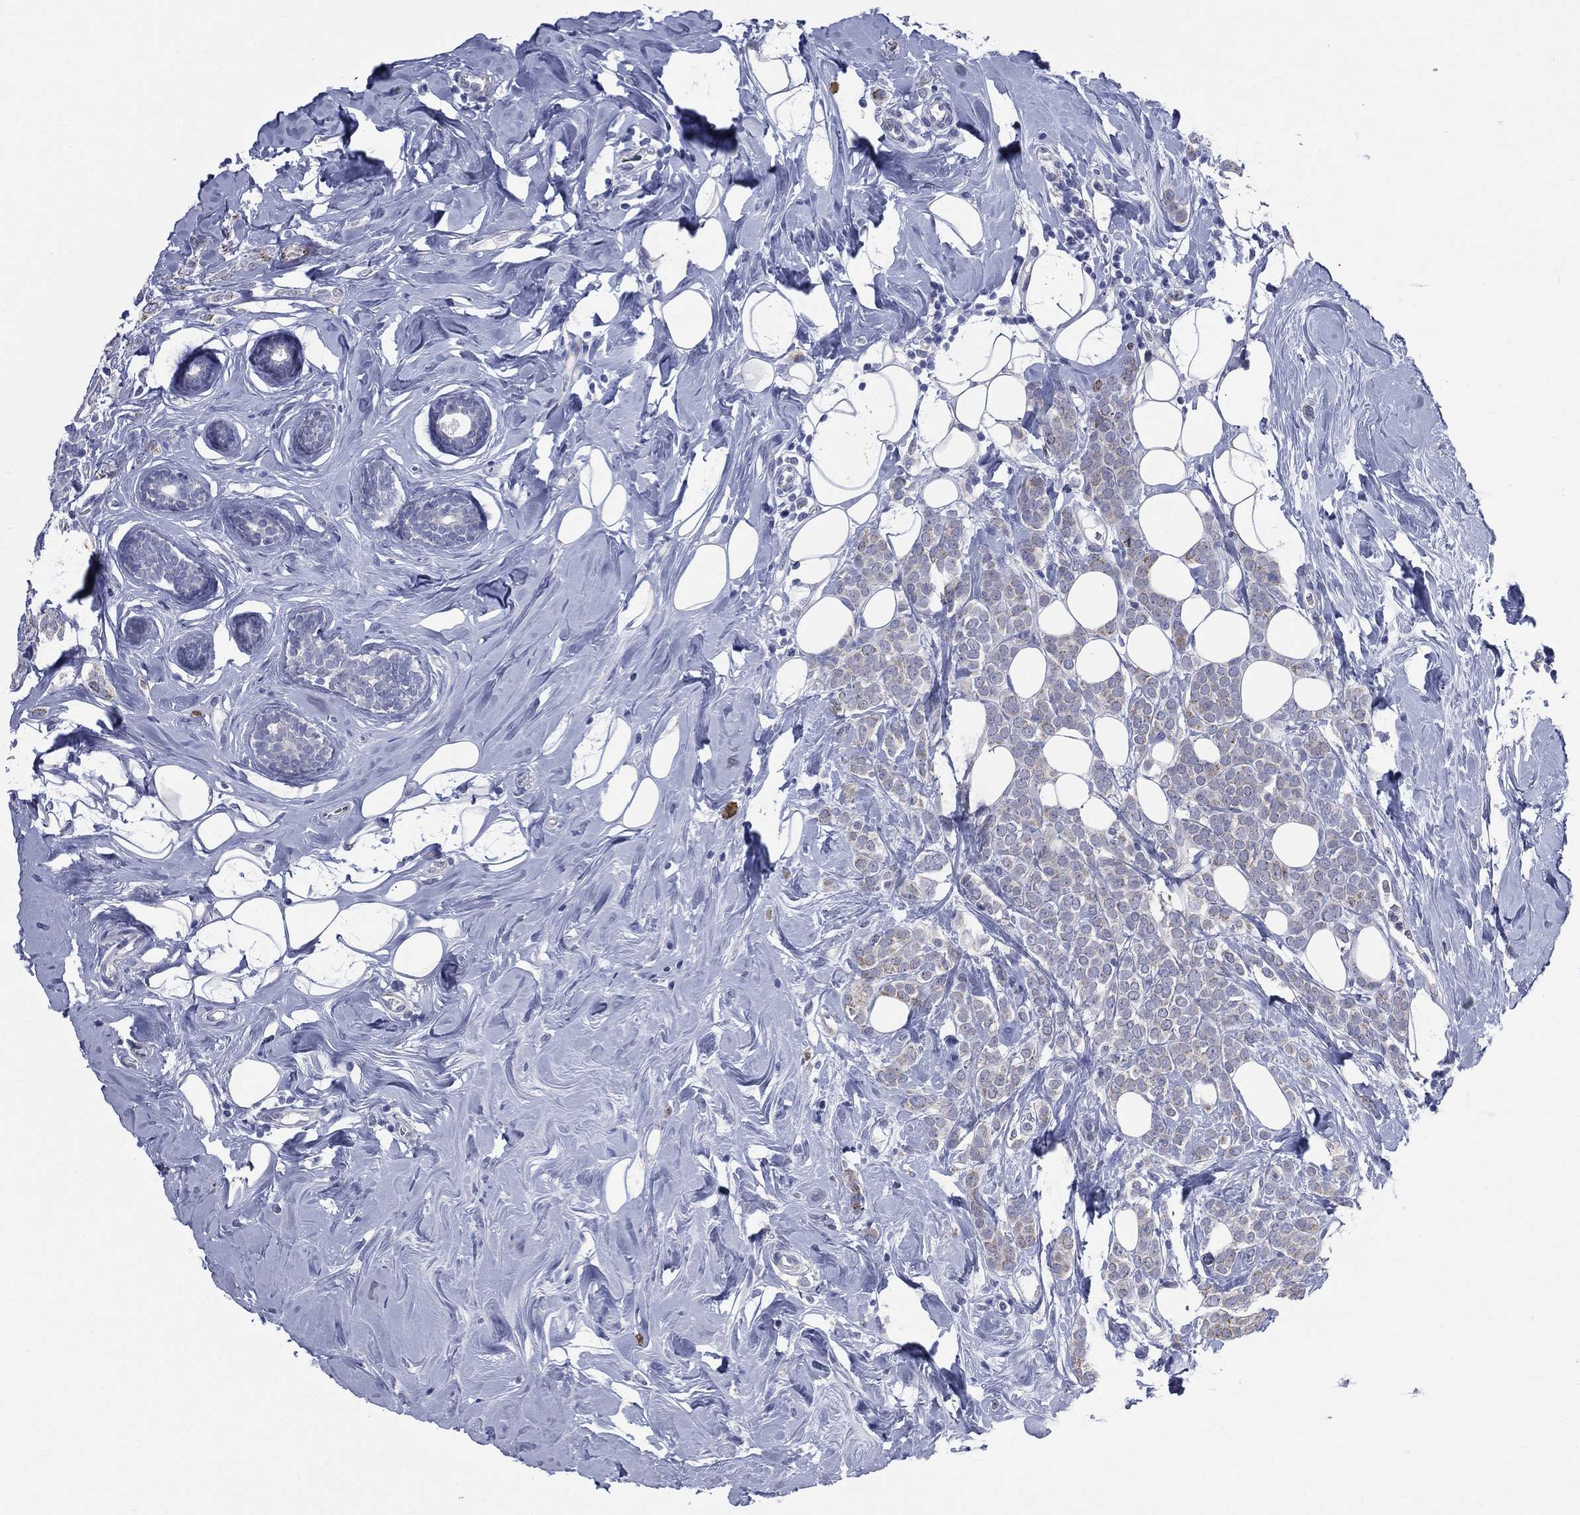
{"staining": {"intensity": "moderate", "quantity": "<25%", "location": "cytoplasmic/membranous"}, "tissue": "breast cancer", "cell_type": "Tumor cells", "image_type": "cancer", "snomed": [{"axis": "morphology", "description": "Lobular carcinoma"}, {"axis": "topography", "description": "Breast"}], "caption": "Breast cancer (lobular carcinoma) stained with a brown dye reveals moderate cytoplasmic/membranous positive positivity in approximately <25% of tumor cells.", "gene": "AKAP3", "patient": {"sex": "female", "age": 49}}